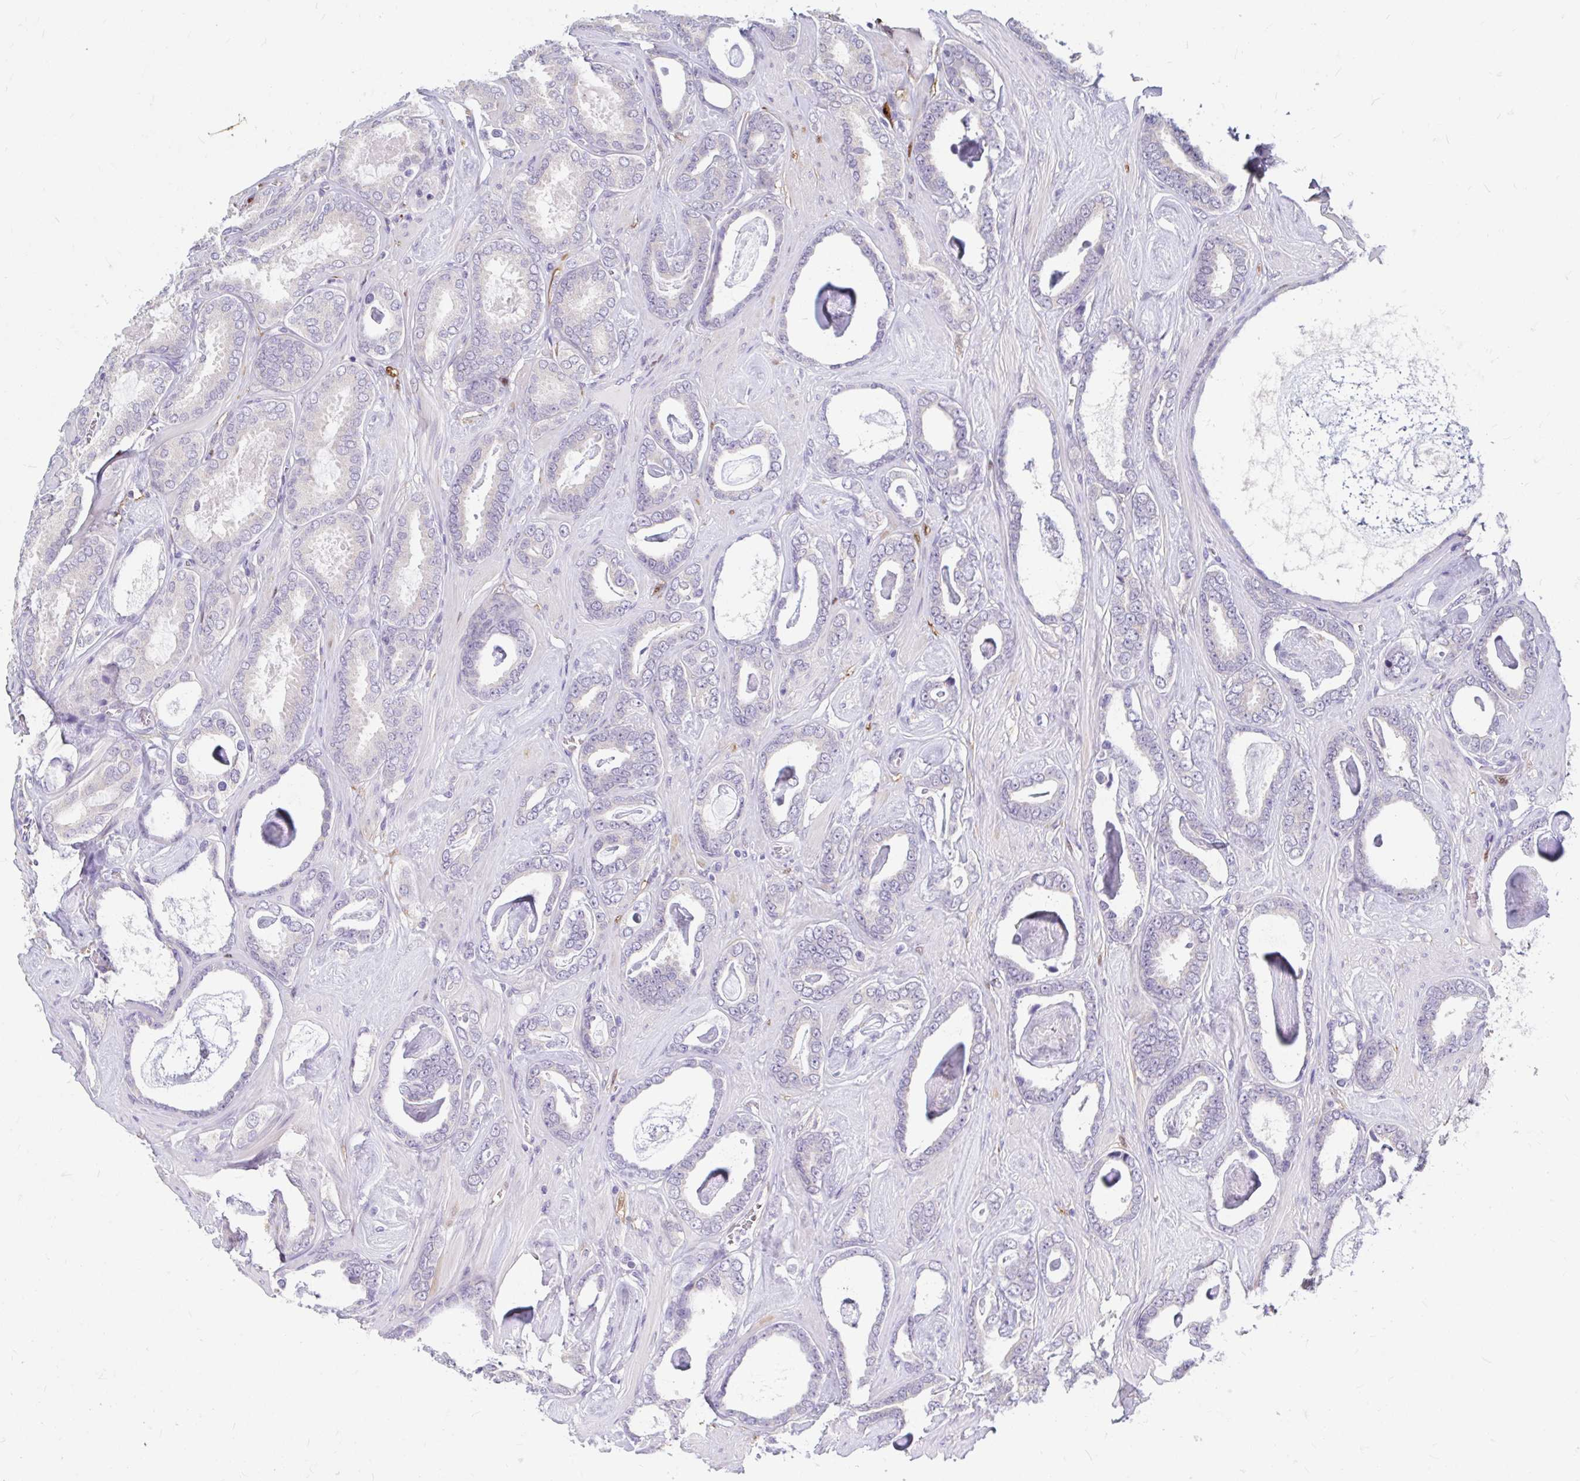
{"staining": {"intensity": "negative", "quantity": "none", "location": "none"}, "tissue": "prostate cancer", "cell_type": "Tumor cells", "image_type": "cancer", "snomed": [{"axis": "morphology", "description": "Adenocarcinoma, High grade"}, {"axis": "topography", "description": "Prostate"}], "caption": "DAB (3,3'-diaminobenzidine) immunohistochemical staining of human prostate cancer displays no significant staining in tumor cells.", "gene": "ADH1A", "patient": {"sex": "male", "age": 63}}